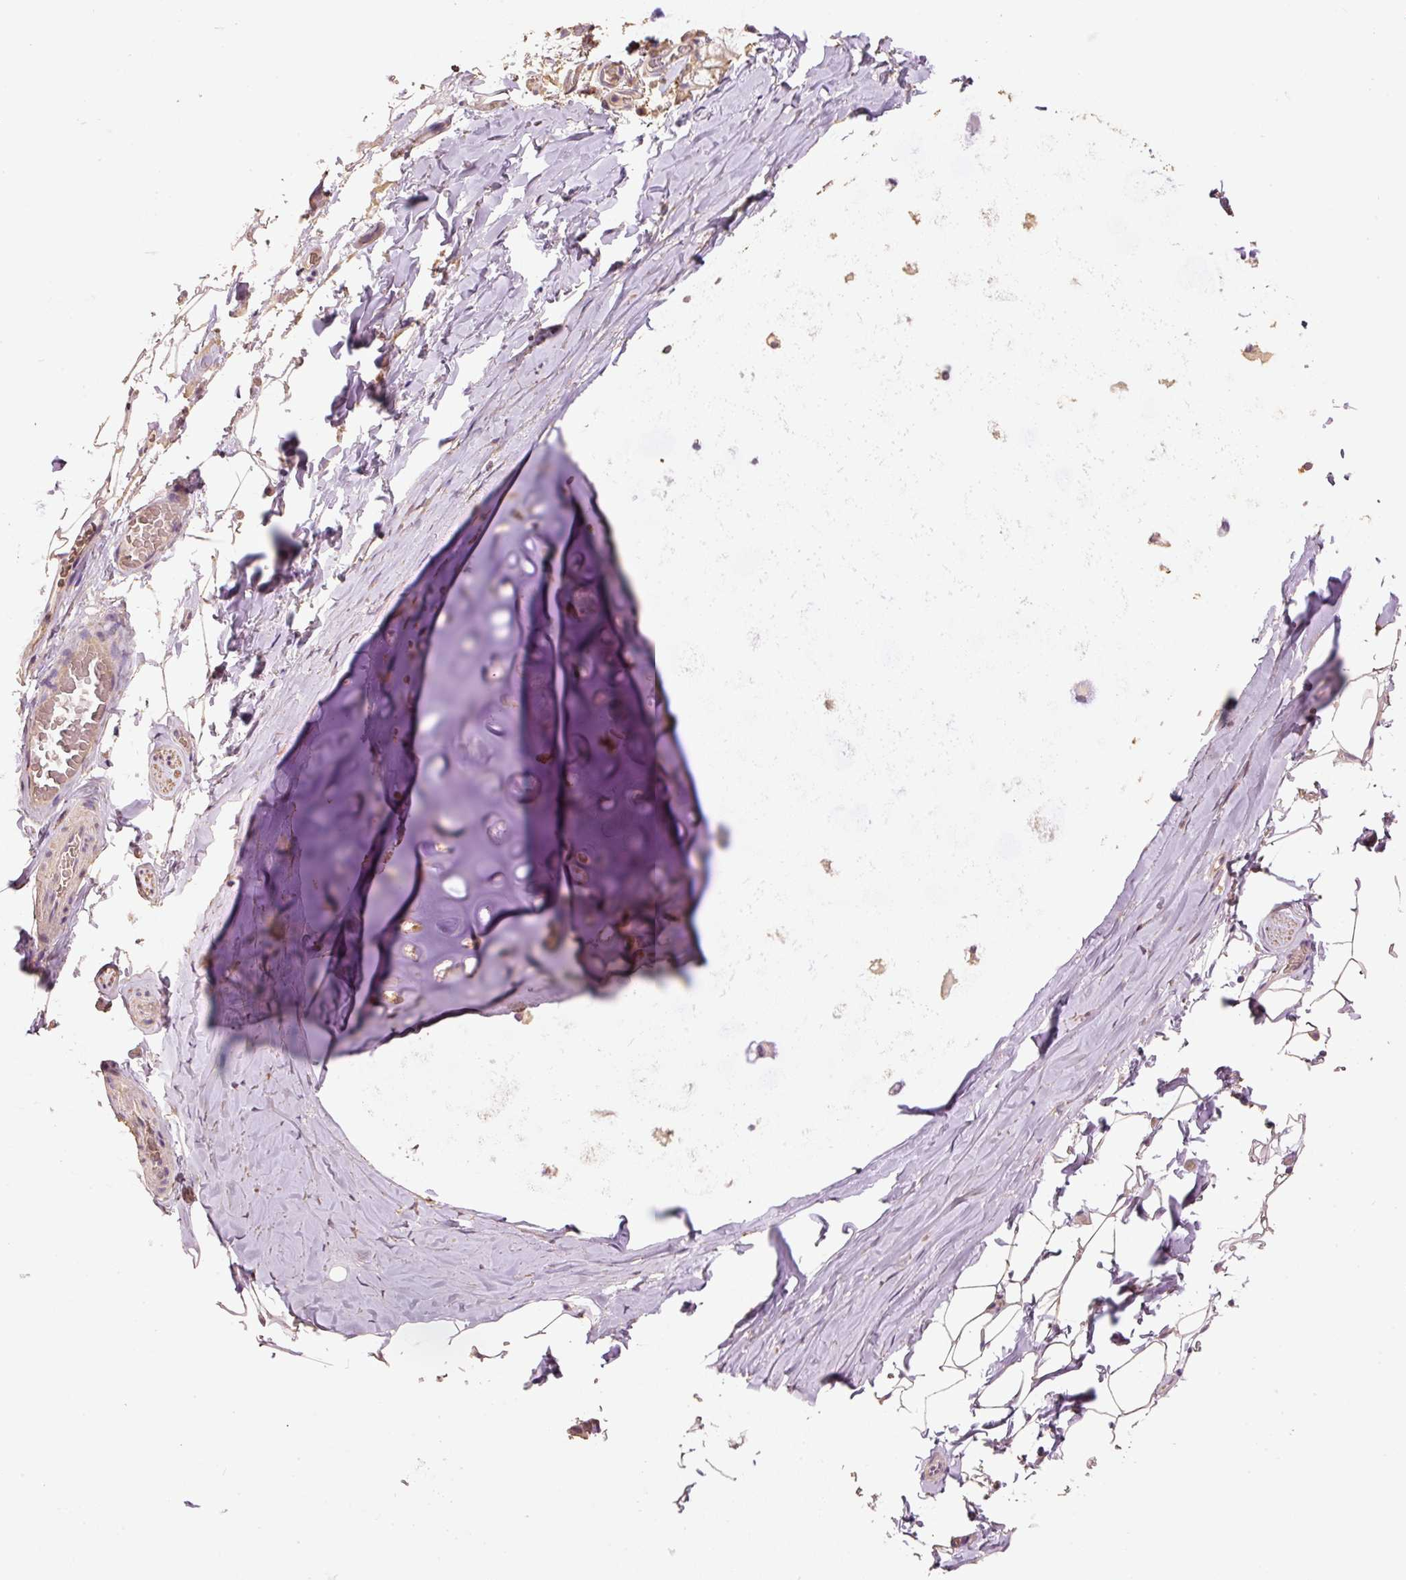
{"staining": {"intensity": "negative", "quantity": "none", "location": "none"}, "tissue": "adipose tissue", "cell_type": "Adipocytes", "image_type": "normal", "snomed": [{"axis": "morphology", "description": "Normal tissue, NOS"}, {"axis": "topography", "description": "Cartilage tissue"}, {"axis": "topography", "description": "Bronchus"}, {"axis": "topography", "description": "Peripheral nerve tissue"}], "caption": "Histopathology image shows no protein positivity in adipocytes of normal adipose tissue. (DAB IHC, high magnification).", "gene": "HERC2", "patient": {"sex": "male", "age": 67}}